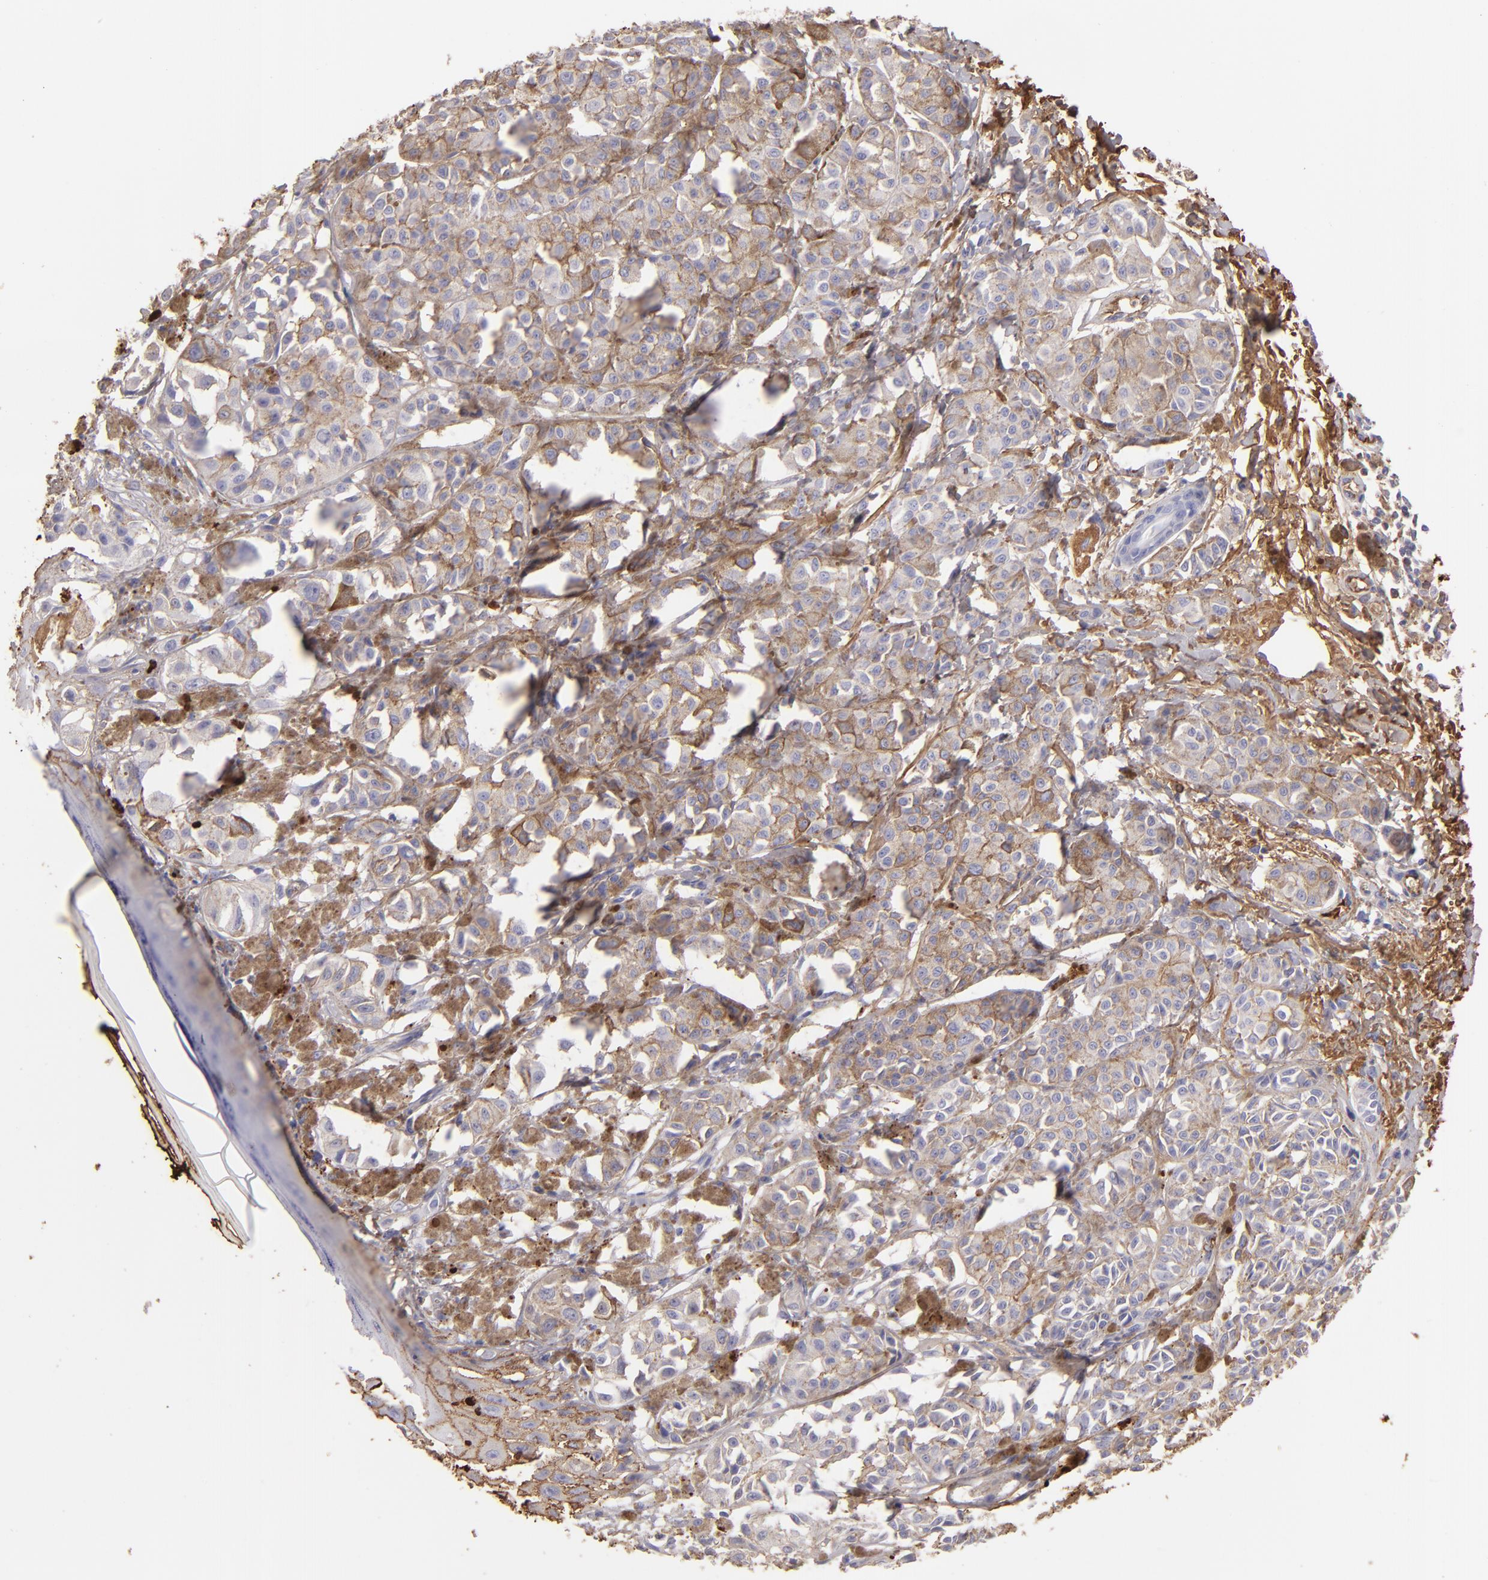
{"staining": {"intensity": "weak", "quantity": ">75%", "location": "cytoplasmic/membranous"}, "tissue": "melanoma", "cell_type": "Tumor cells", "image_type": "cancer", "snomed": [{"axis": "morphology", "description": "Malignant melanoma, NOS"}, {"axis": "topography", "description": "Skin"}], "caption": "Immunohistochemistry (IHC) of melanoma demonstrates low levels of weak cytoplasmic/membranous staining in about >75% of tumor cells.", "gene": "FGB", "patient": {"sex": "male", "age": 76}}